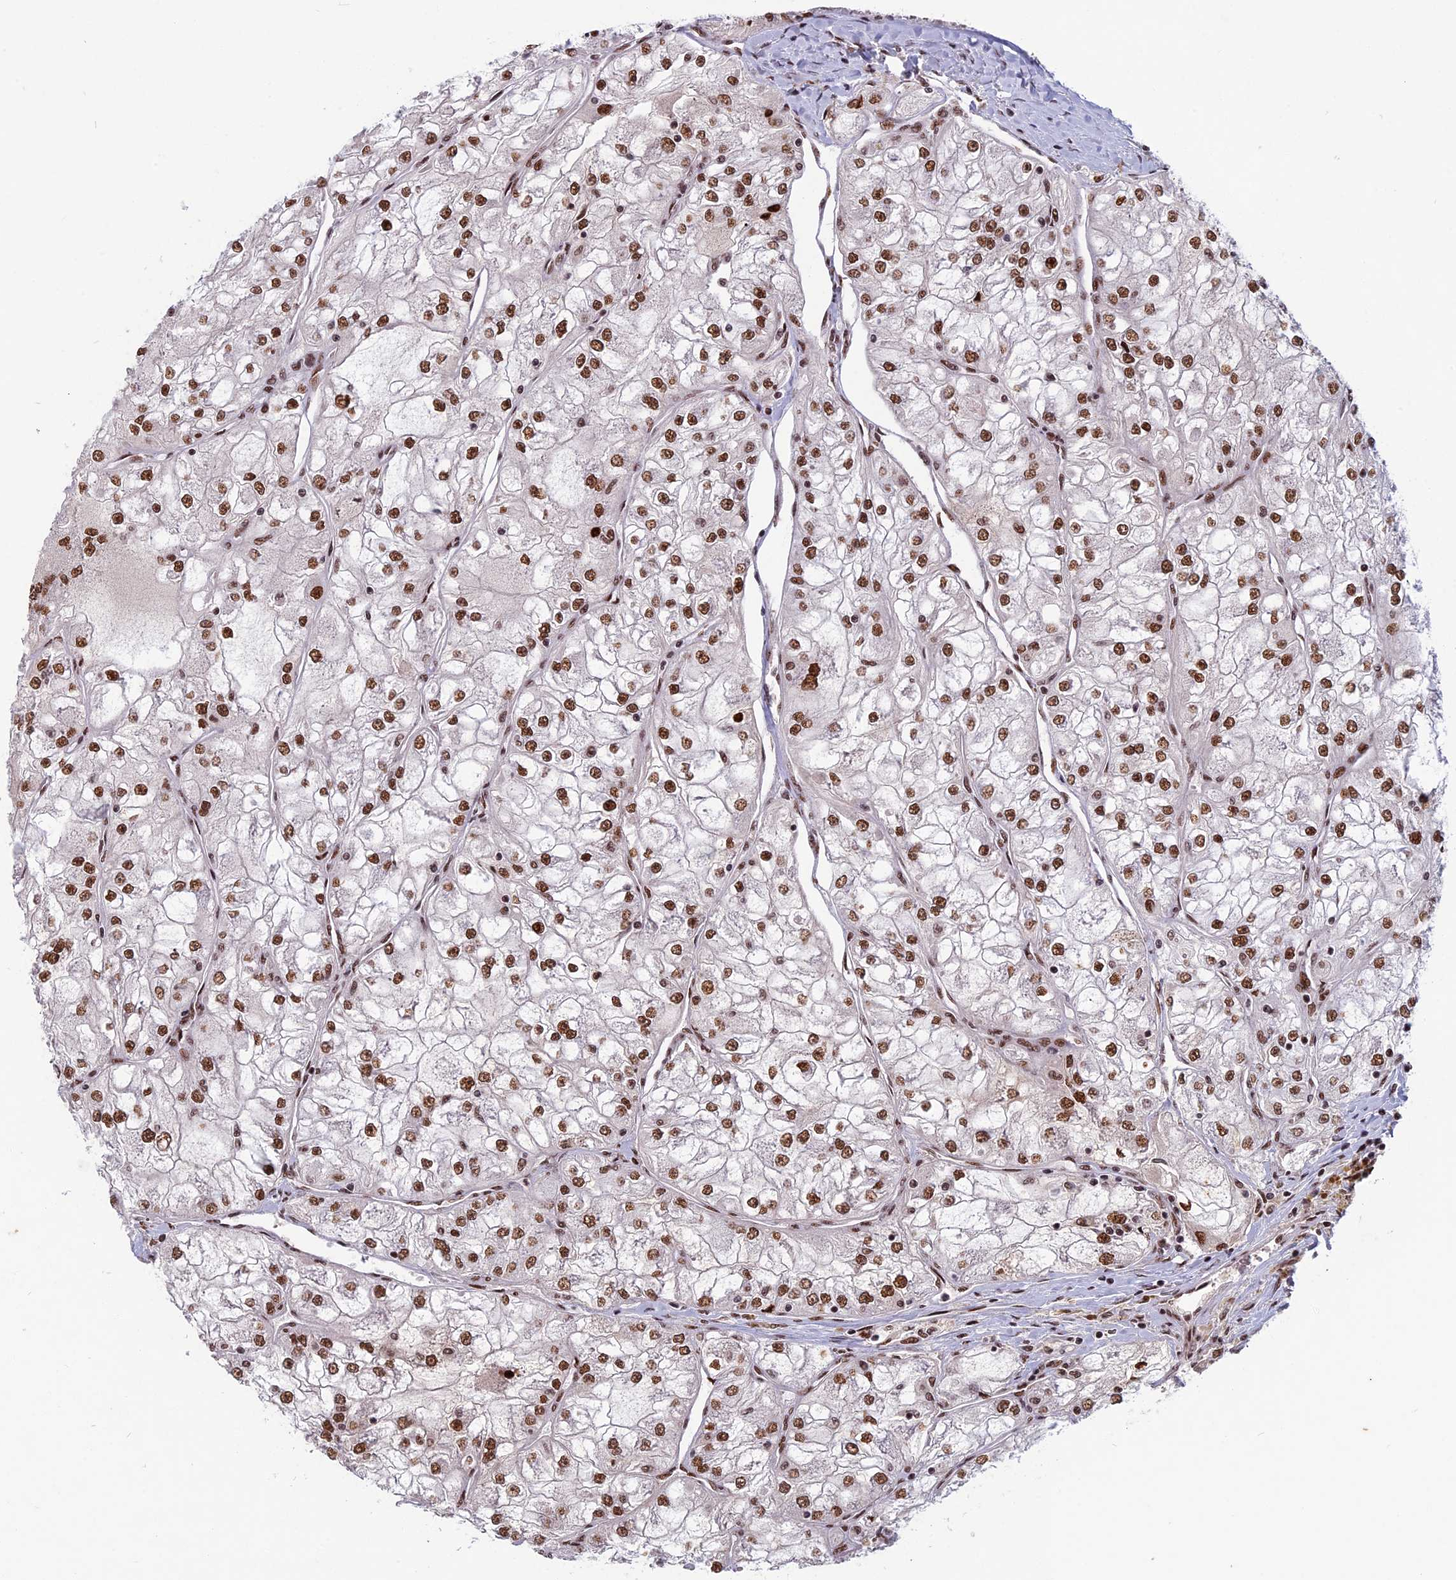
{"staining": {"intensity": "moderate", "quantity": ">75%", "location": "nuclear"}, "tissue": "renal cancer", "cell_type": "Tumor cells", "image_type": "cancer", "snomed": [{"axis": "morphology", "description": "Adenocarcinoma, NOS"}, {"axis": "topography", "description": "Kidney"}], "caption": "This is a histology image of immunohistochemistry staining of renal cancer (adenocarcinoma), which shows moderate positivity in the nuclear of tumor cells.", "gene": "CDC7", "patient": {"sex": "female", "age": 72}}